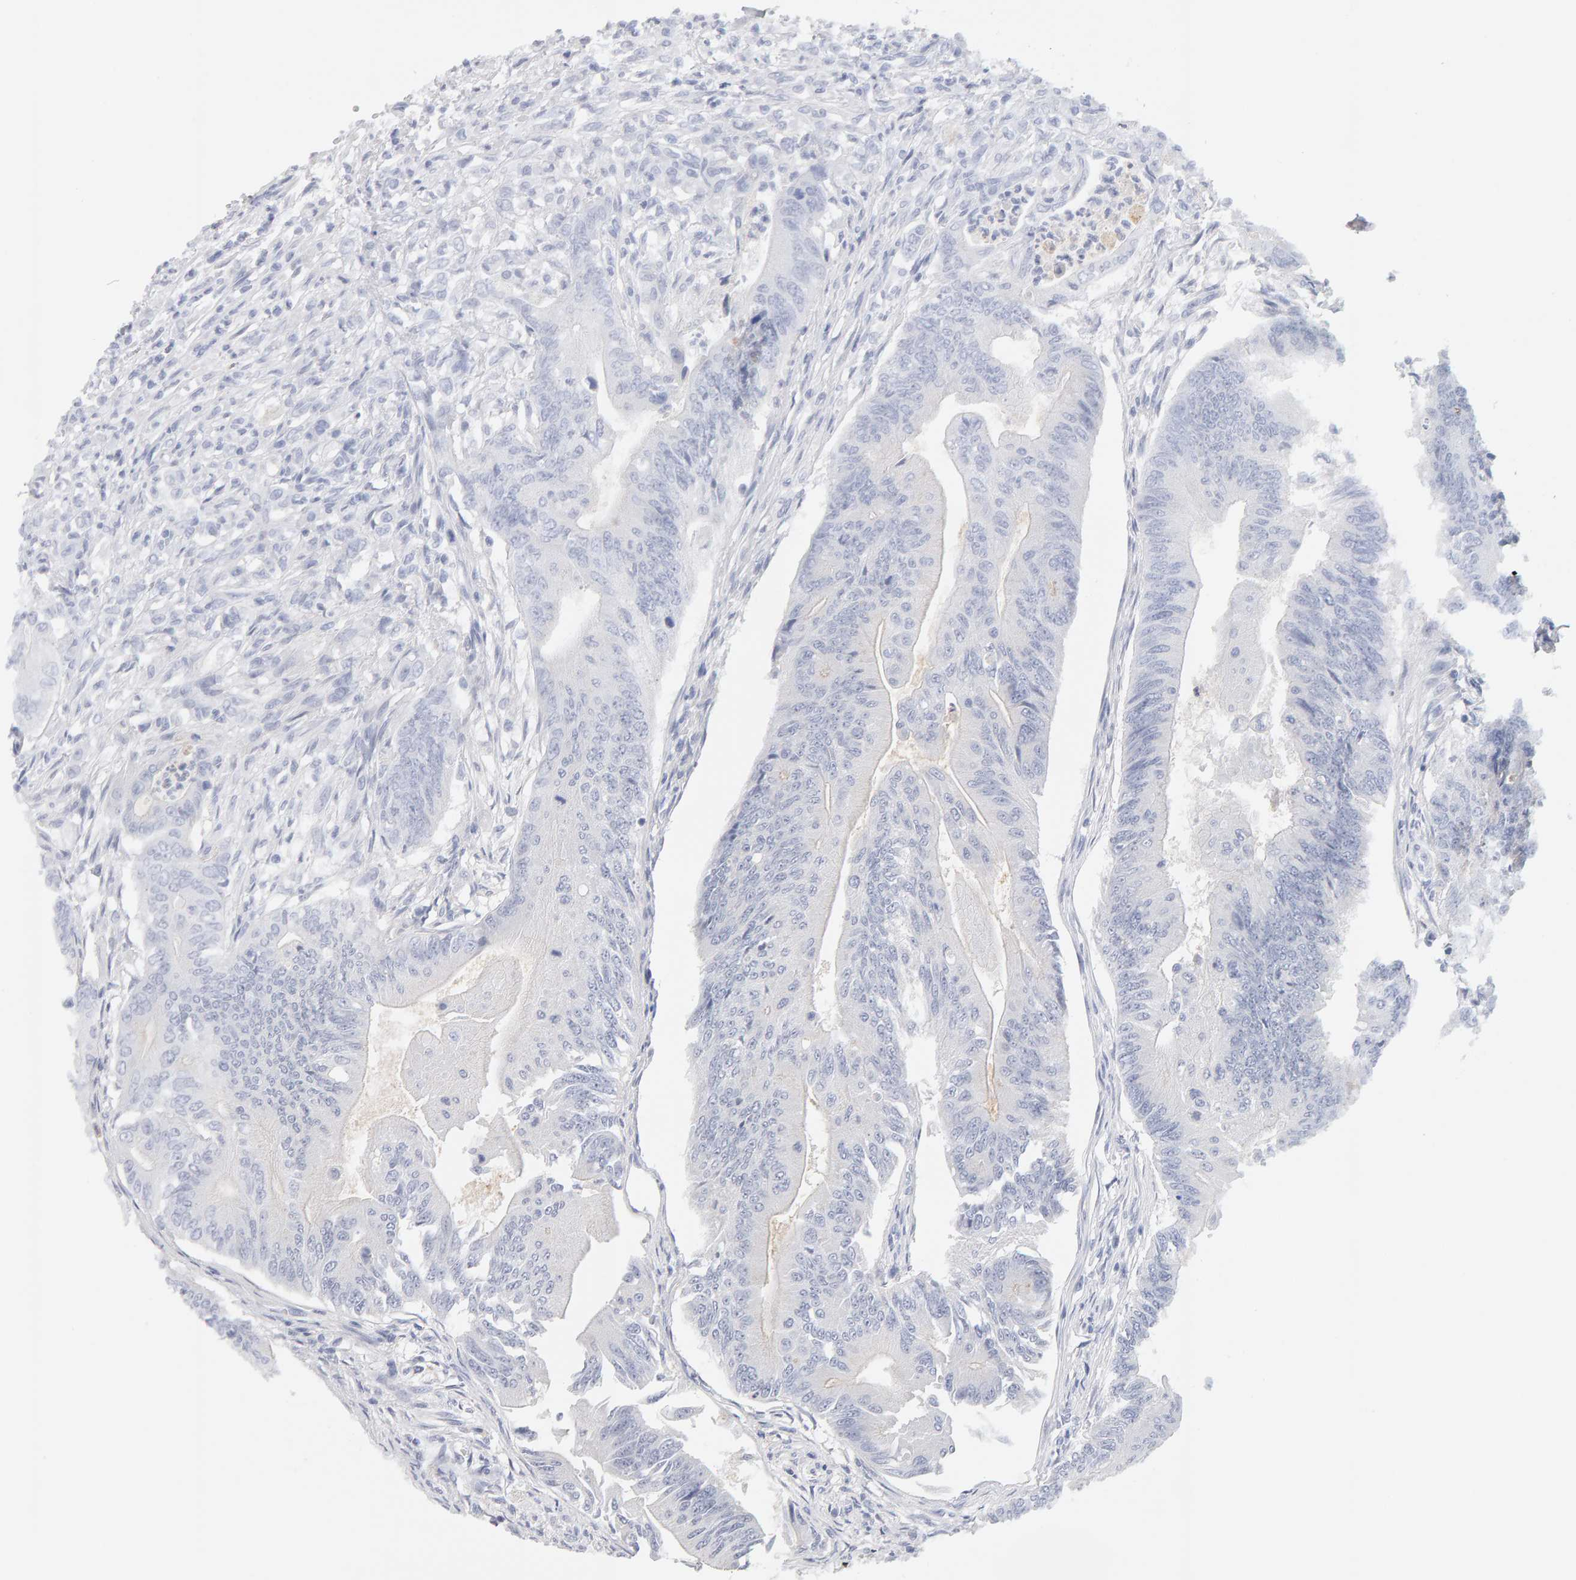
{"staining": {"intensity": "negative", "quantity": "none", "location": "none"}, "tissue": "colorectal cancer", "cell_type": "Tumor cells", "image_type": "cancer", "snomed": [{"axis": "morphology", "description": "Adenoma, NOS"}, {"axis": "morphology", "description": "Adenocarcinoma, NOS"}, {"axis": "topography", "description": "Colon"}], "caption": "Tumor cells are negative for protein expression in human colorectal cancer.", "gene": "METRNL", "patient": {"sex": "male", "age": 79}}